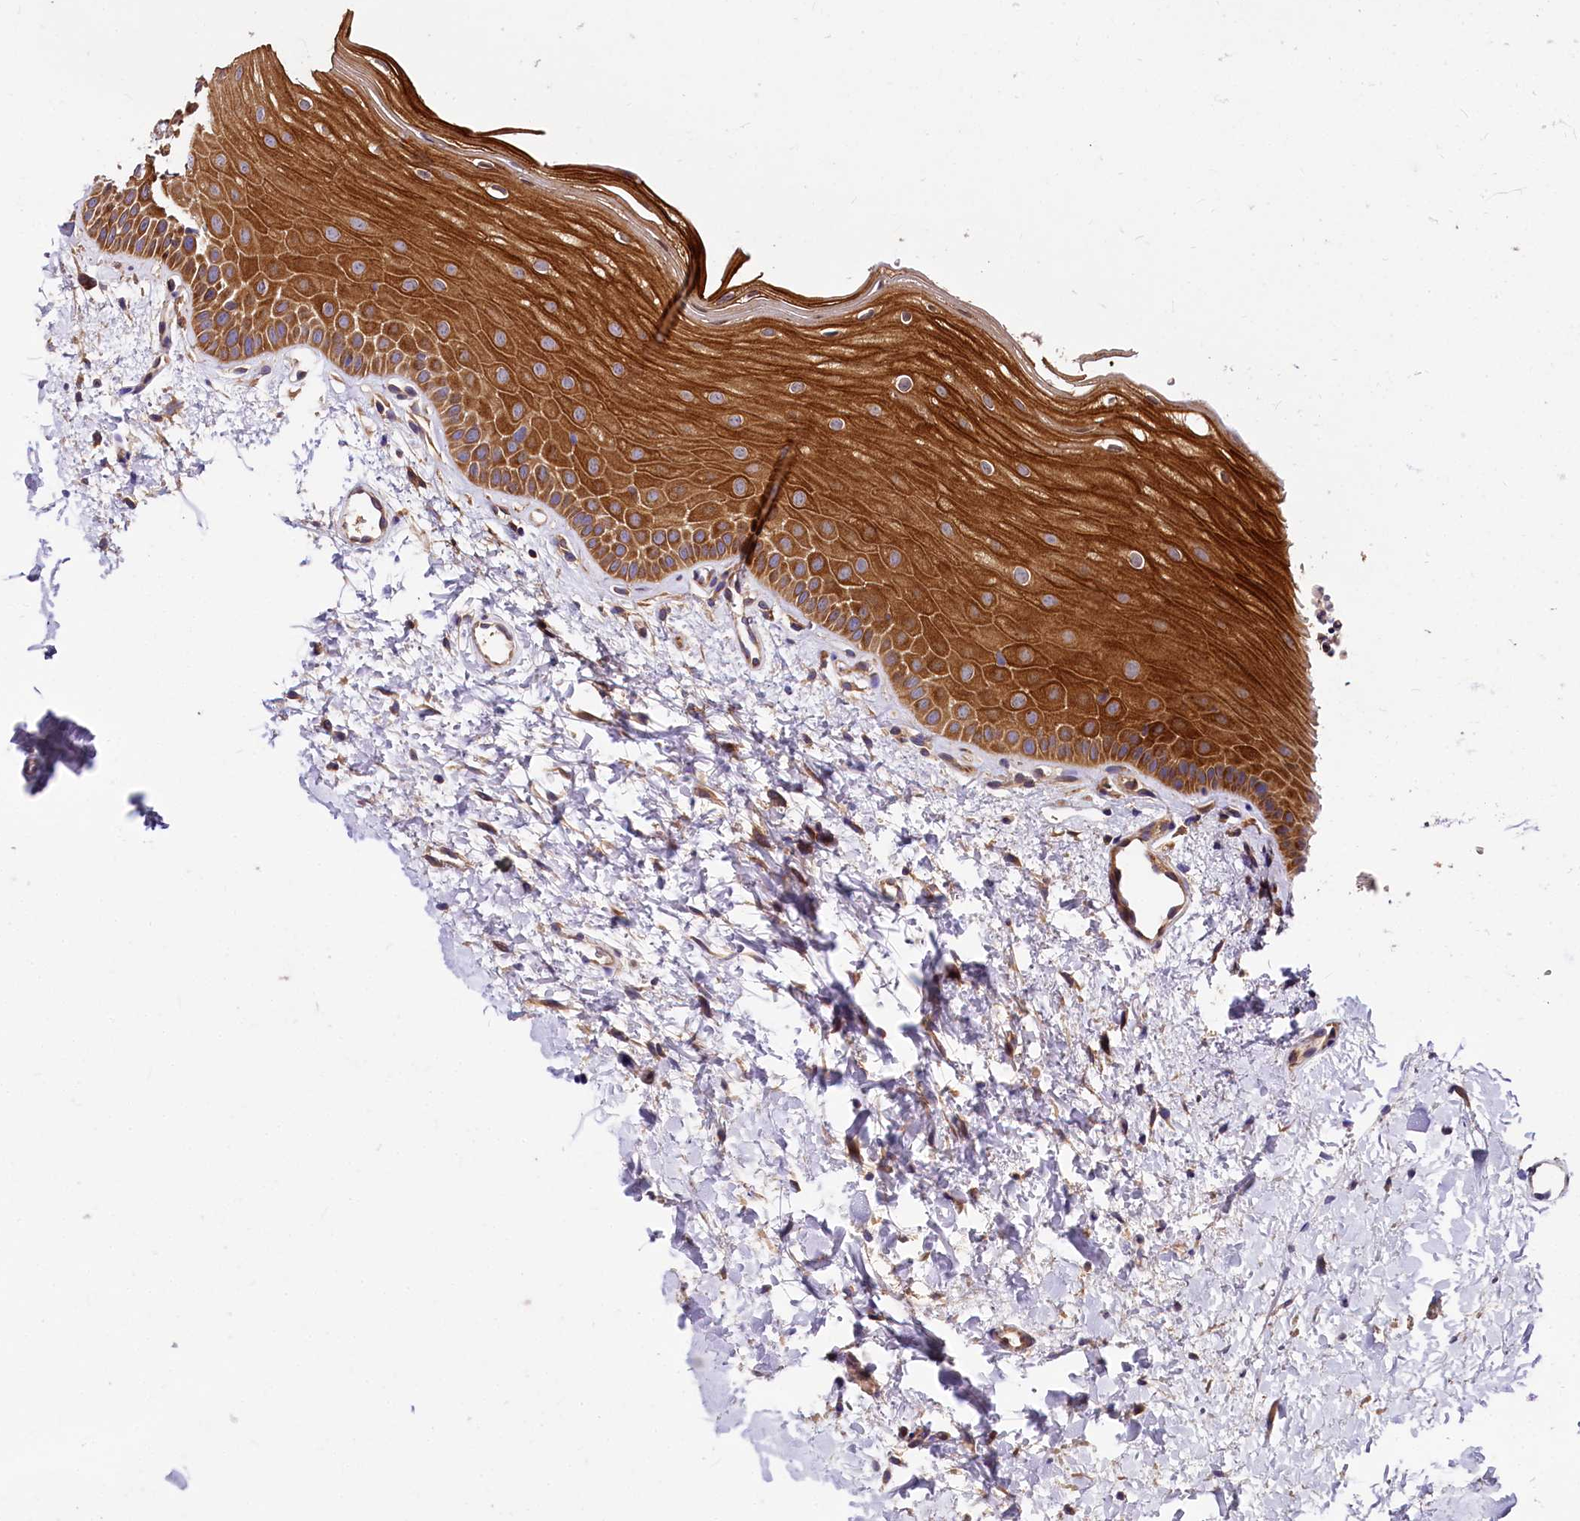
{"staining": {"intensity": "strong", "quantity": ">75%", "location": "cytoplasmic/membranous"}, "tissue": "oral mucosa", "cell_type": "Squamous epithelial cells", "image_type": "normal", "snomed": [{"axis": "morphology", "description": "Normal tissue, NOS"}, {"axis": "topography", "description": "Oral tissue"}], "caption": "A histopathology image showing strong cytoplasmic/membranous expression in about >75% of squamous epithelial cells in normal oral mucosa, as visualized by brown immunohistochemical staining.", "gene": "EIF2B2", "patient": {"sex": "female", "age": 56}}